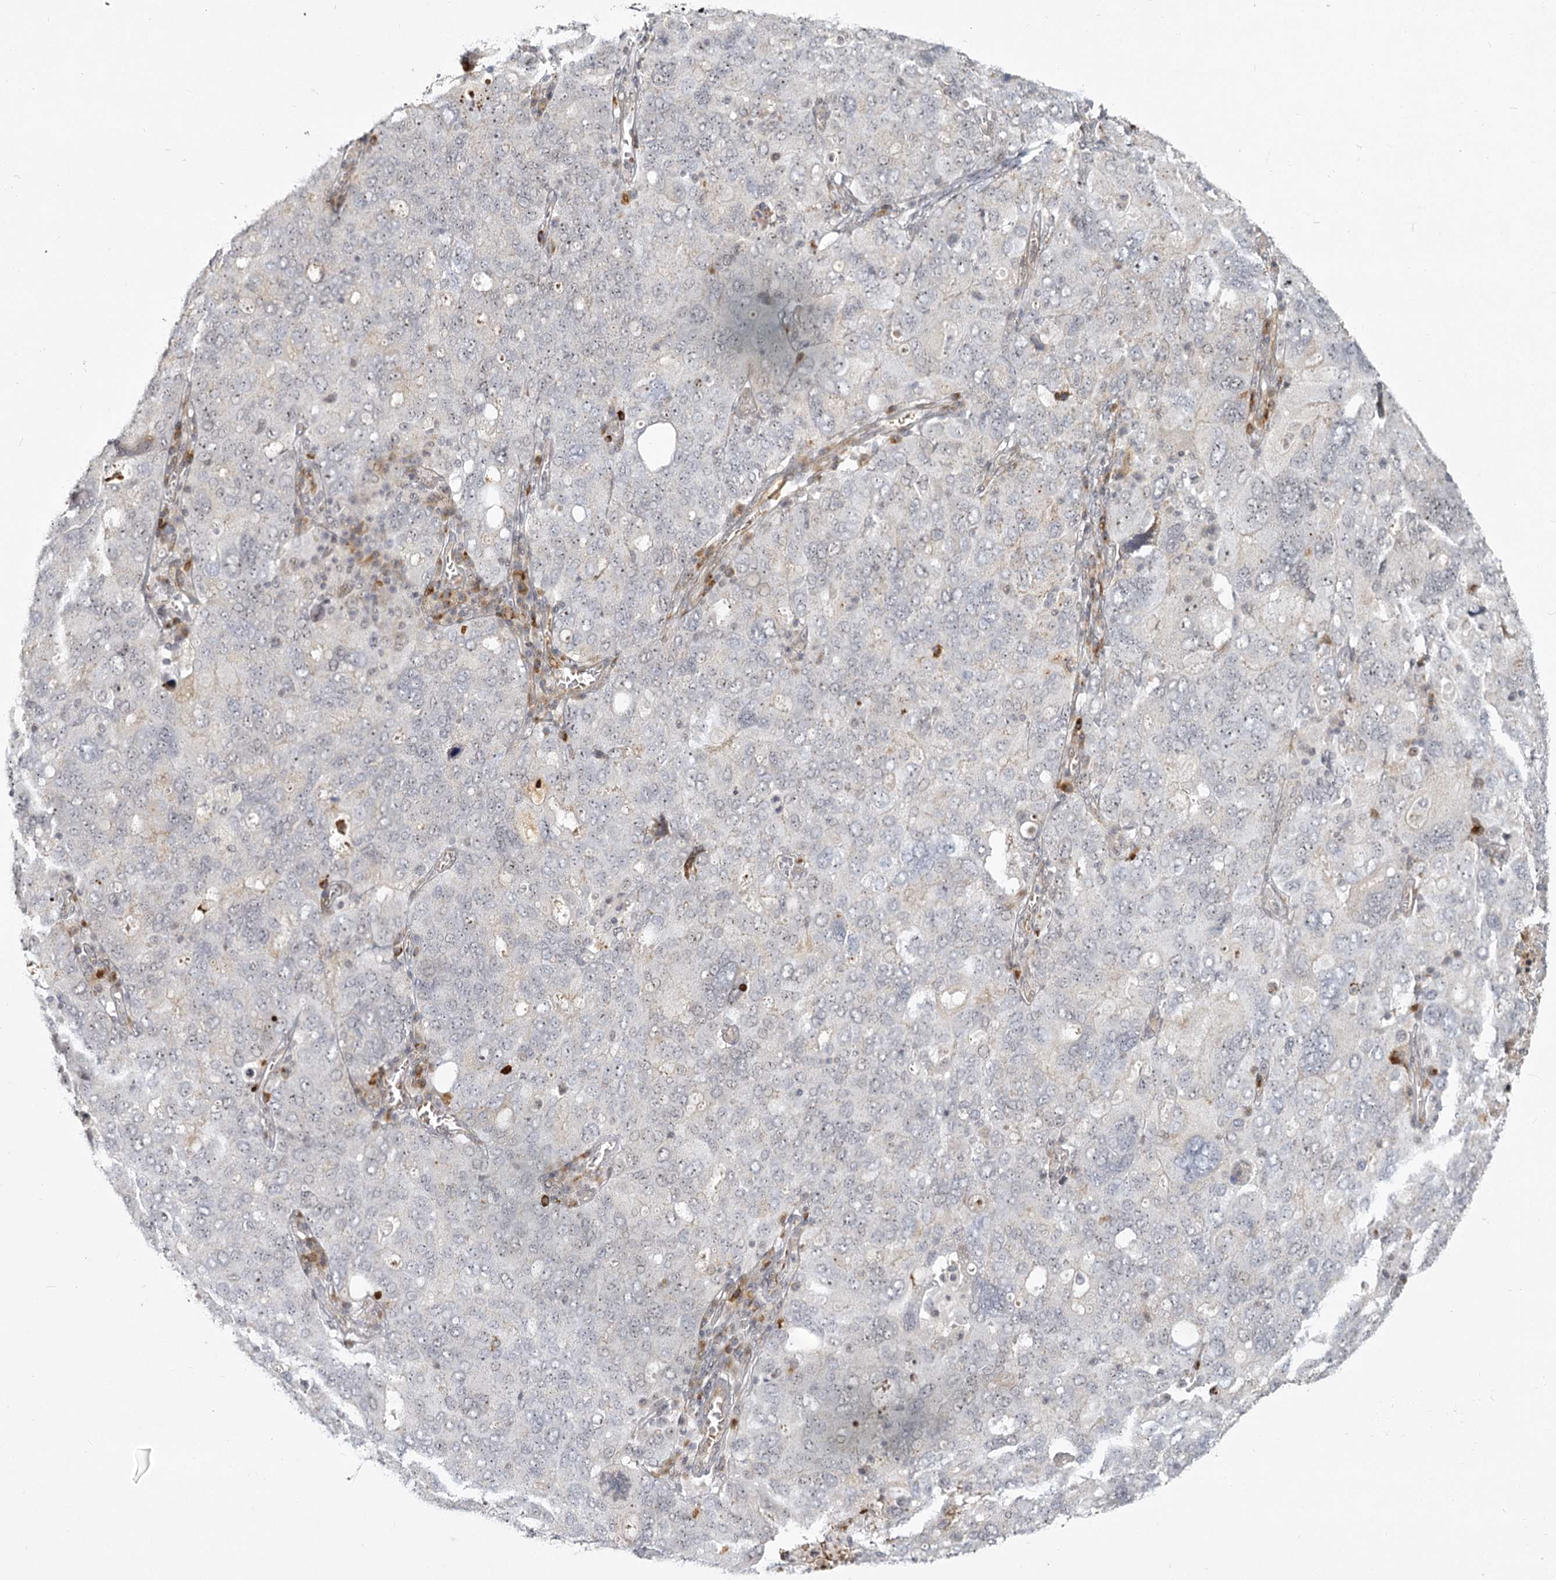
{"staining": {"intensity": "negative", "quantity": "none", "location": "none"}, "tissue": "ovarian cancer", "cell_type": "Tumor cells", "image_type": "cancer", "snomed": [{"axis": "morphology", "description": "Carcinoma, endometroid"}, {"axis": "topography", "description": "Ovary"}], "caption": "Protein analysis of ovarian endometroid carcinoma demonstrates no significant staining in tumor cells.", "gene": "EXOSC7", "patient": {"sex": "female", "age": 62}}